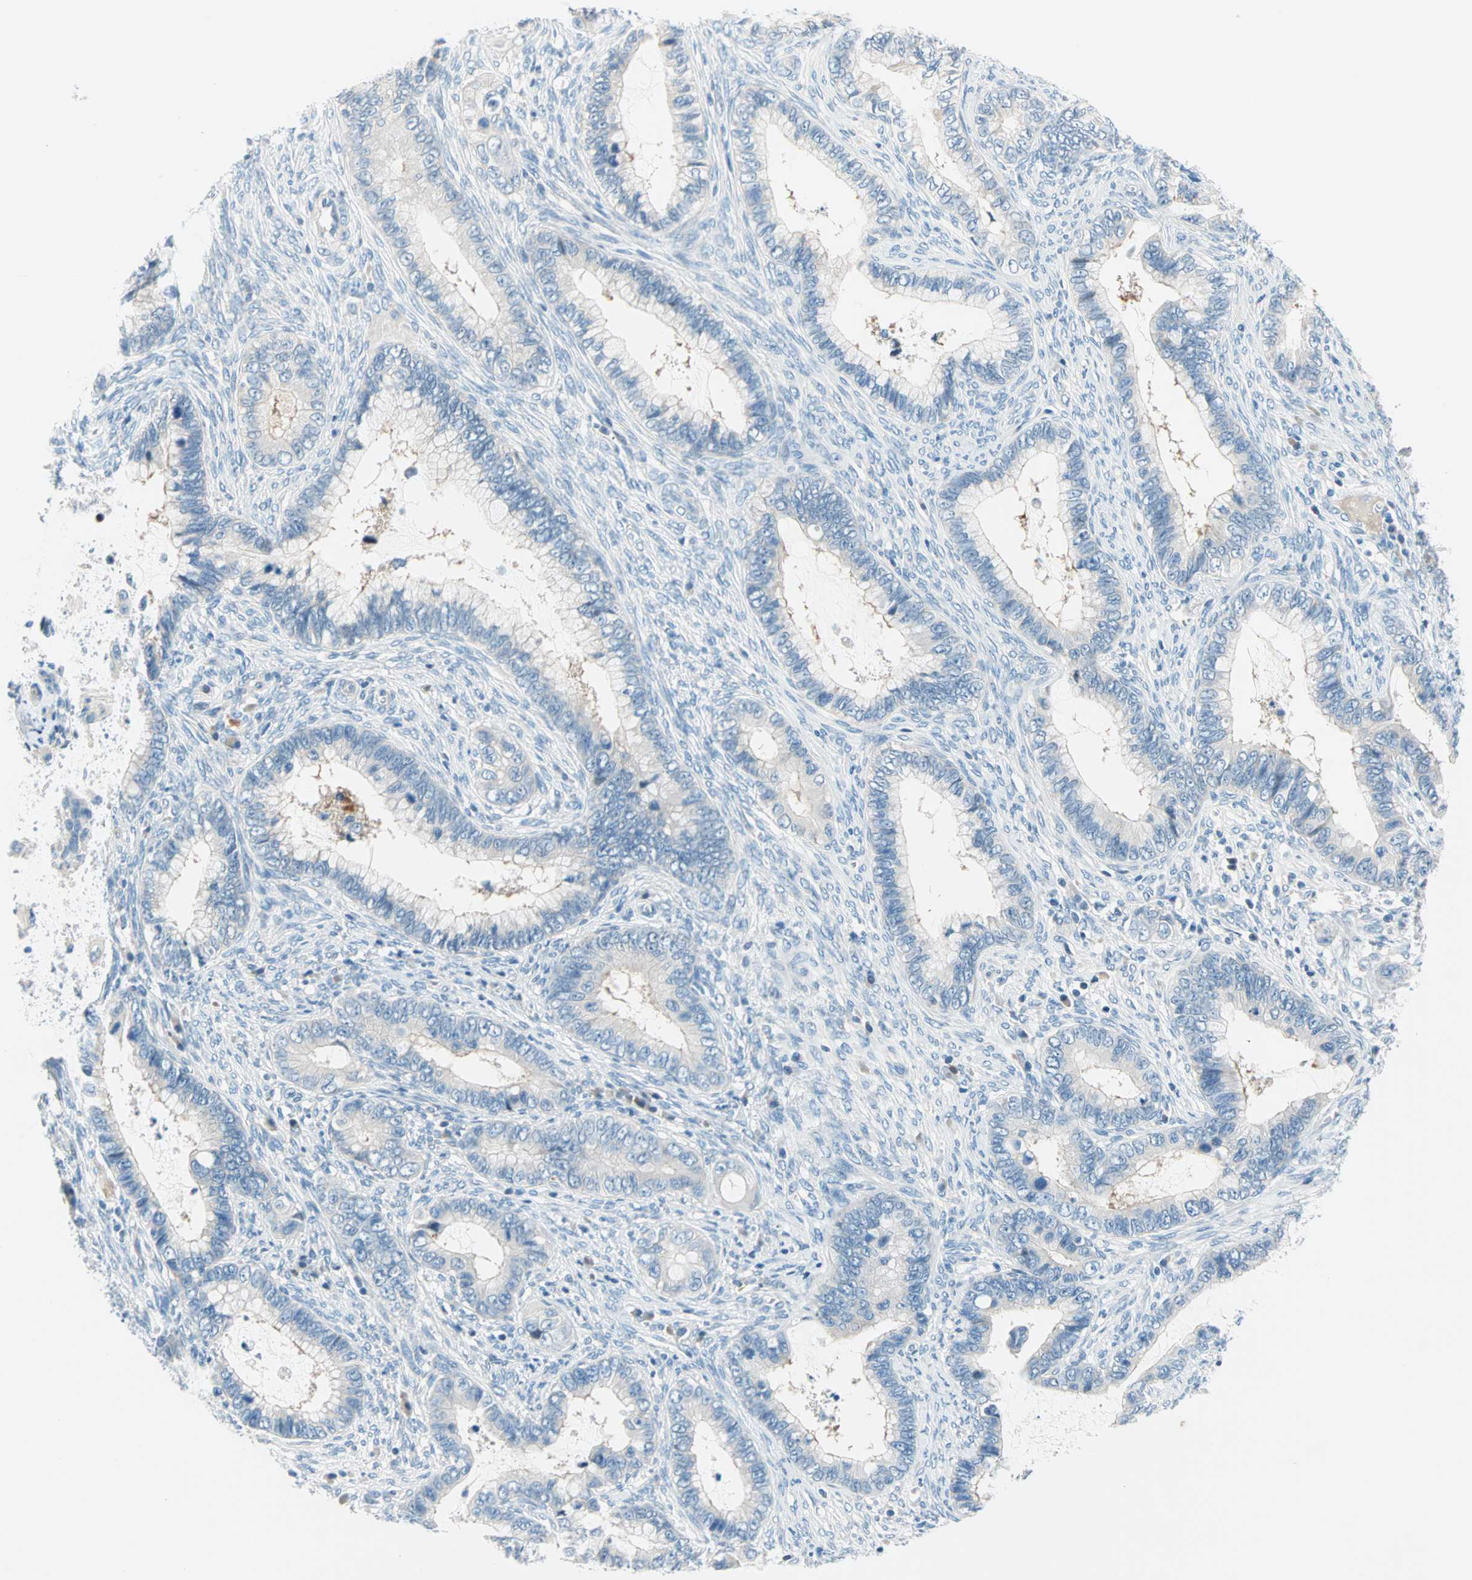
{"staining": {"intensity": "negative", "quantity": "none", "location": "none"}, "tissue": "cervical cancer", "cell_type": "Tumor cells", "image_type": "cancer", "snomed": [{"axis": "morphology", "description": "Adenocarcinoma, NOS"}, {"axis": "topography", "description": "Cervix"}], "caption": "An immunohistochemistry photomicrograph of cervical cancer is shown. There is no staining in tumor cells of cervical cancer.", "gene": "TMEM163", "patient": {"sex": "female", "age": 44}}